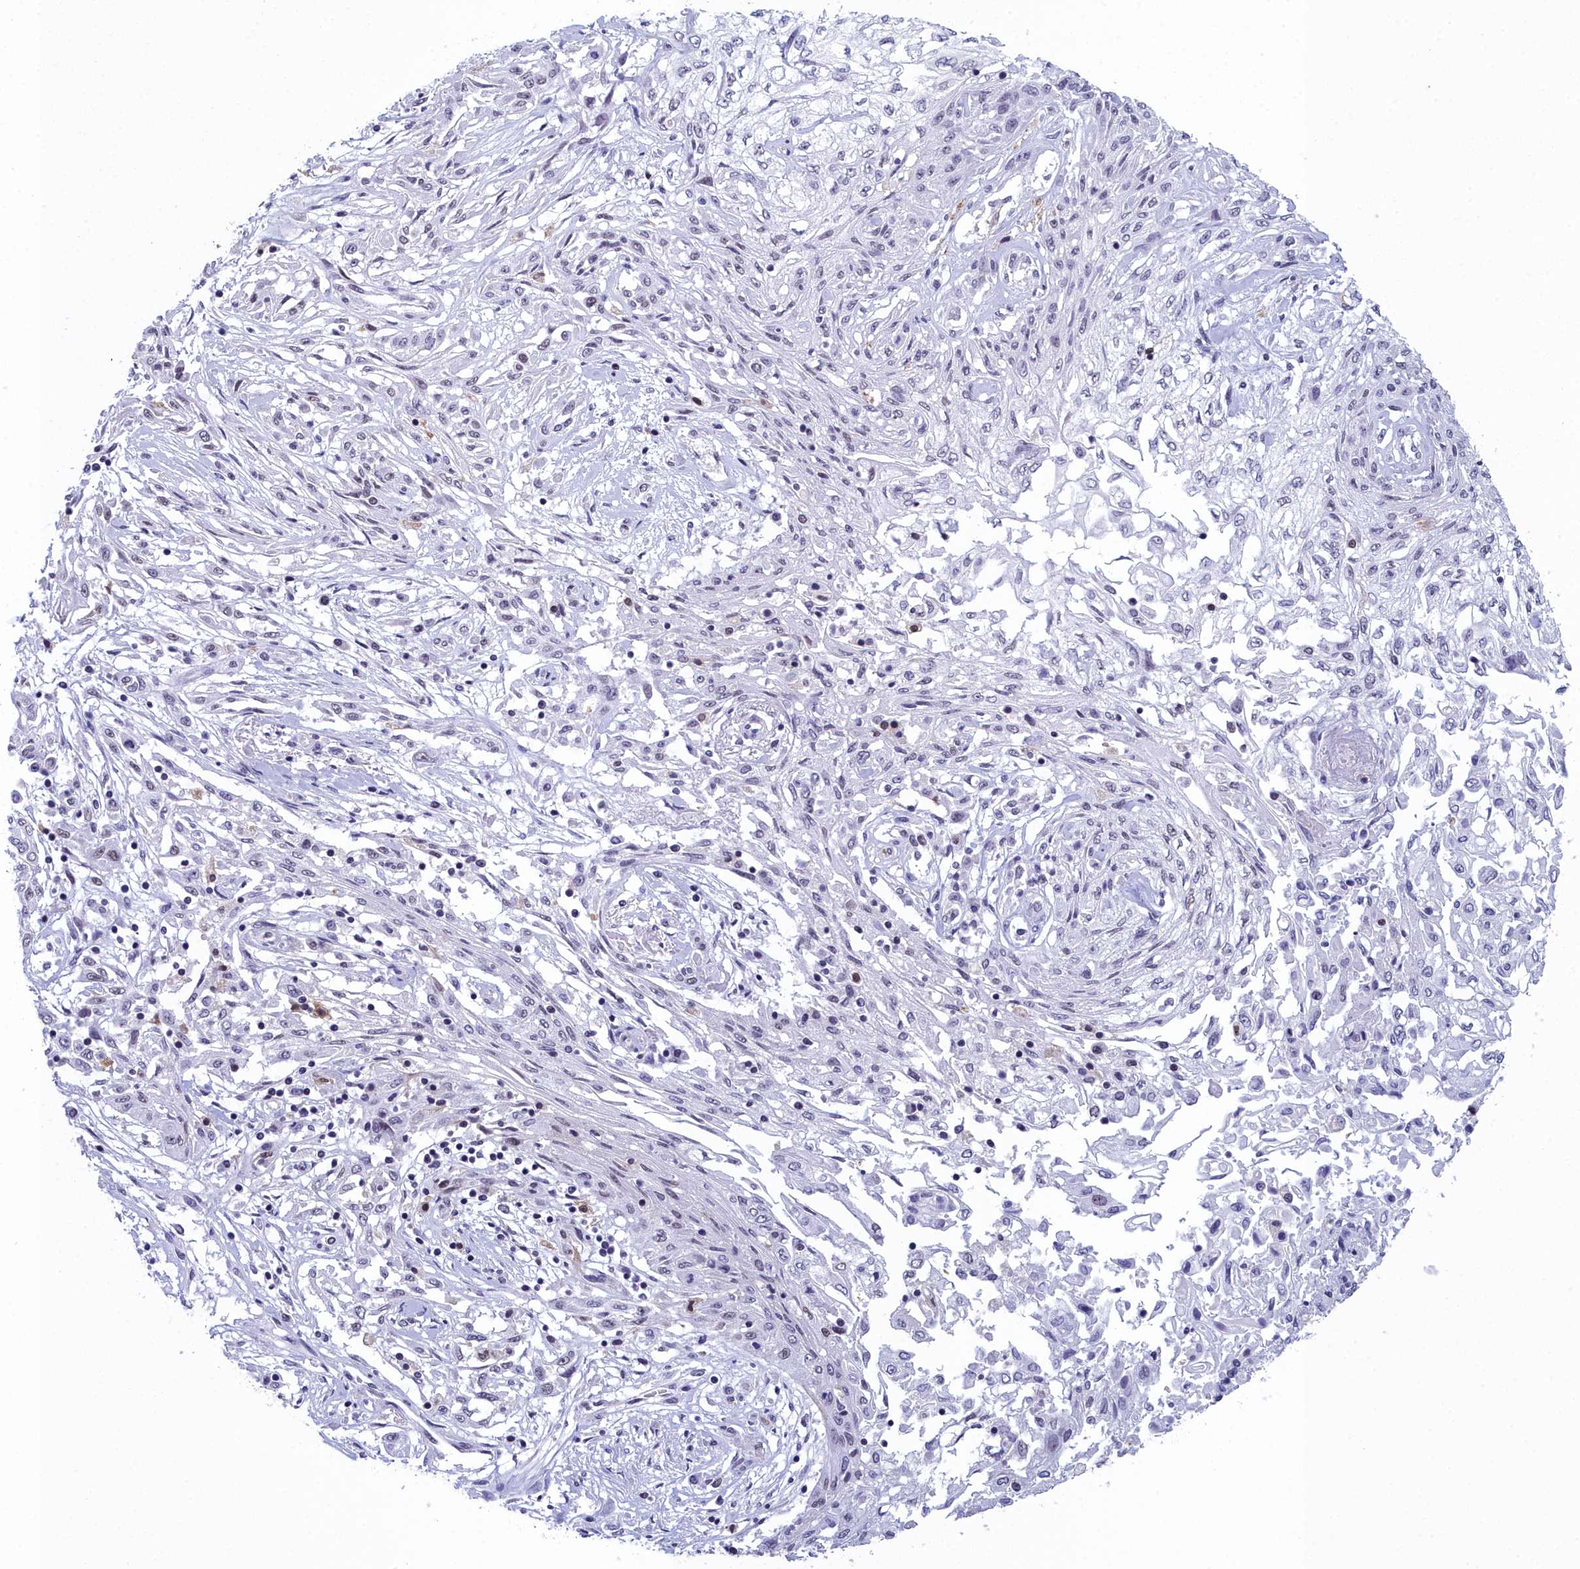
{"staining": {"intensity": "negative", "quantity": "none", "location": "none"}, "tissue": "skin cancer", "cell_type": "Tumor cells", "image_type": "cancer", "snomed": [{"axis": "morphology", "description": "Squamous cell carcinoma, NOS"}, {"axis": "morphology", "description": "Squamous cell carcinoma, metastatic, NOS"}, {"axis": "topography", "description": "Skin"}, {"axis": "topography", "description": "Lymph node"}], "caption": "IHC image of skin cancer stained for a protein (brown), which demonstrates no staining in tumor cells. (Stains: DAB immunohistochemistry with hematoxylin counter stain, Microscopy: brightfield microscopy at high magnification).", "gene": "CCDC97", "patient": {"sex": "male", "age": 75}}